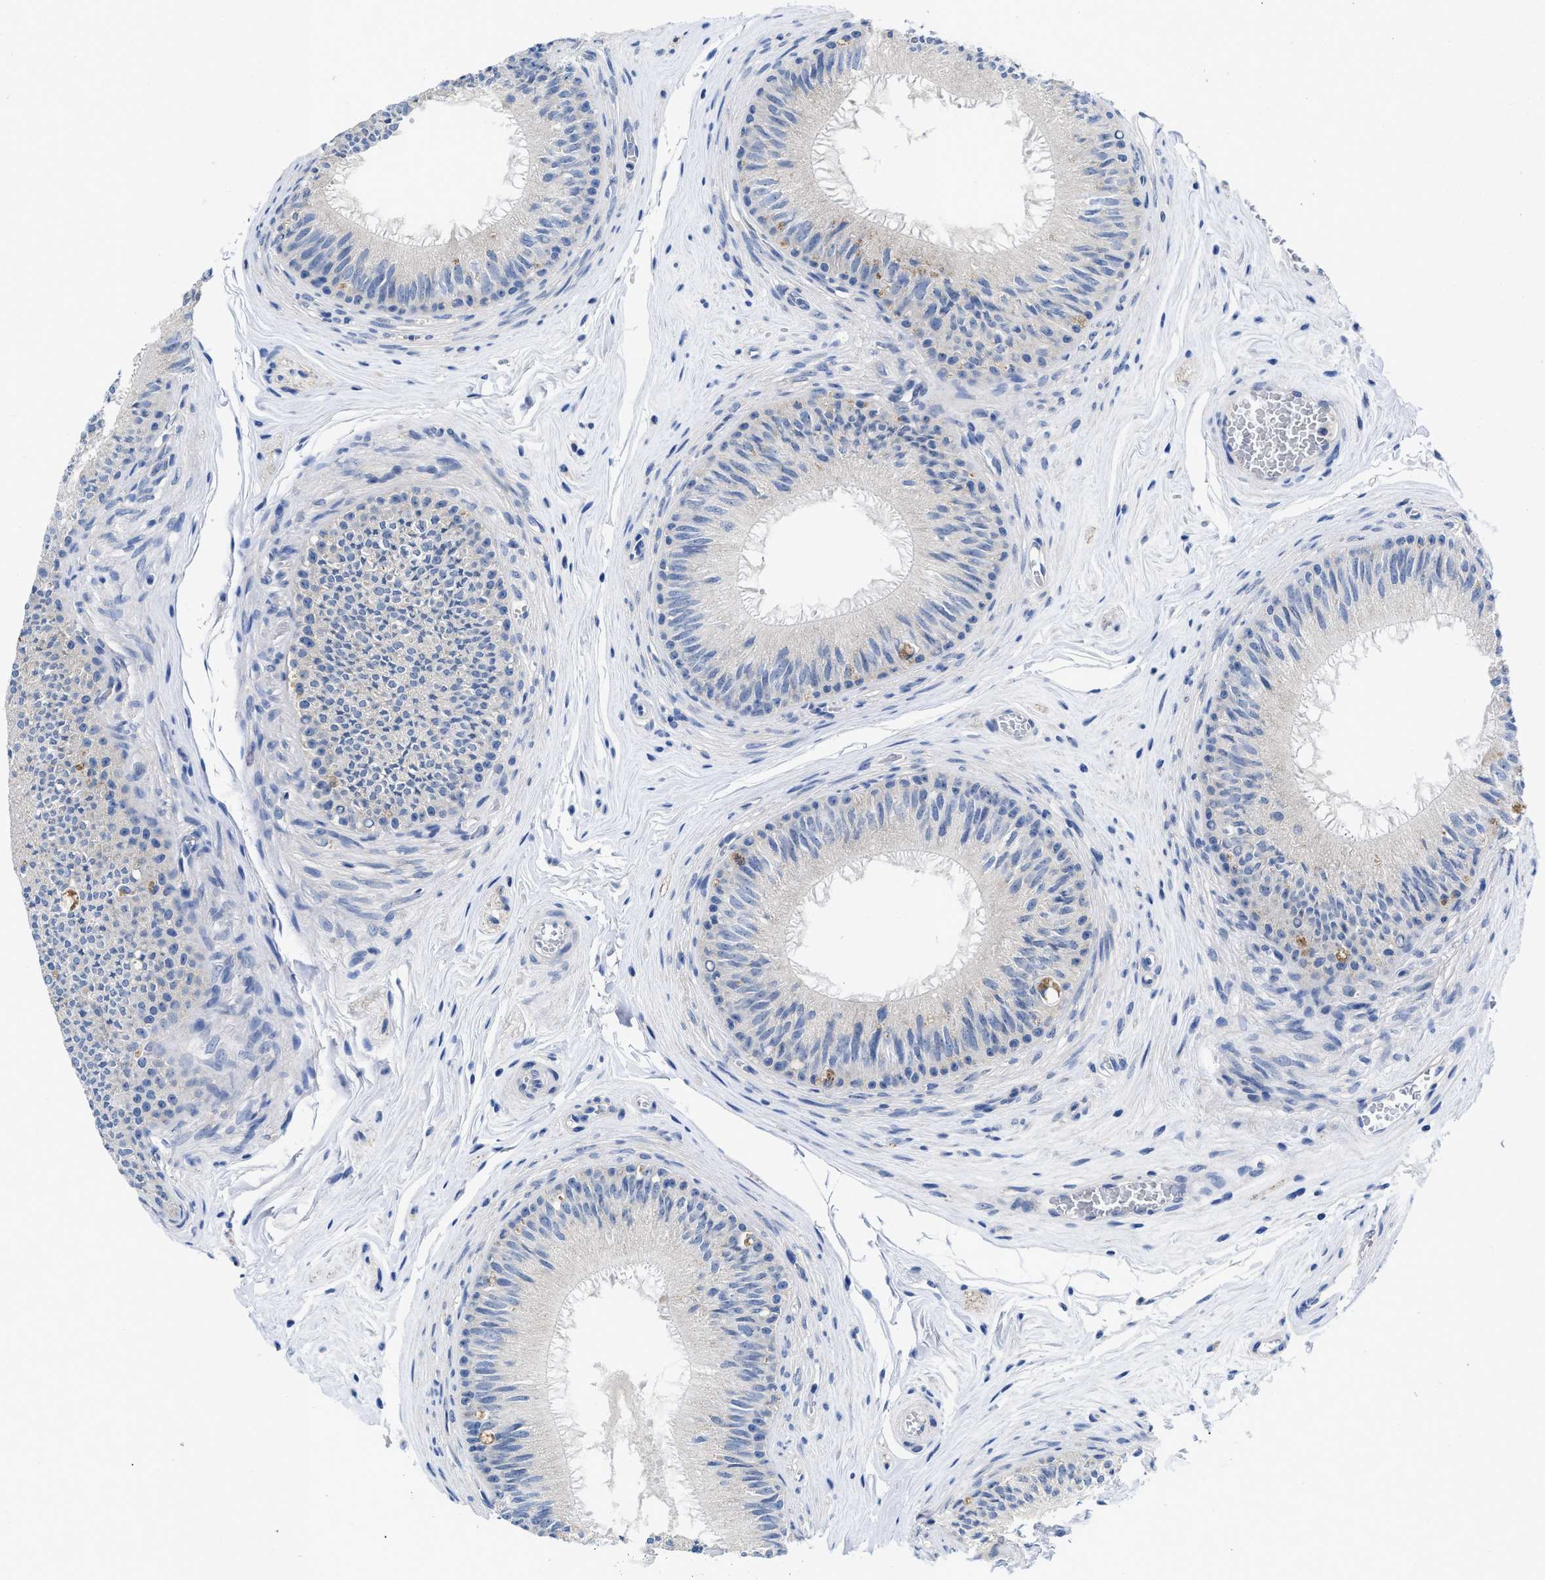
{"staining": {"intensity": "weak", "quantity": "<25%", "location": "cytoplasmic/membranous"}, "tissue": "epididymis", "cell_type": "Glandular cells", "image_type": "normal", "snomed": [{"axis": "morphology", "description": "Normal tissue, NOS"}, {"axis": "topography", "description": "Testis"}, {"axis": "topography", "description": "Epididymis"}], "caption": "This is a image of immunohistochemistry (IHC) staining of unremarkable epididymis, which shows no staining in glandular cells.", "gene": "PYY", "patient": {"sex": "male", "age": 36}}